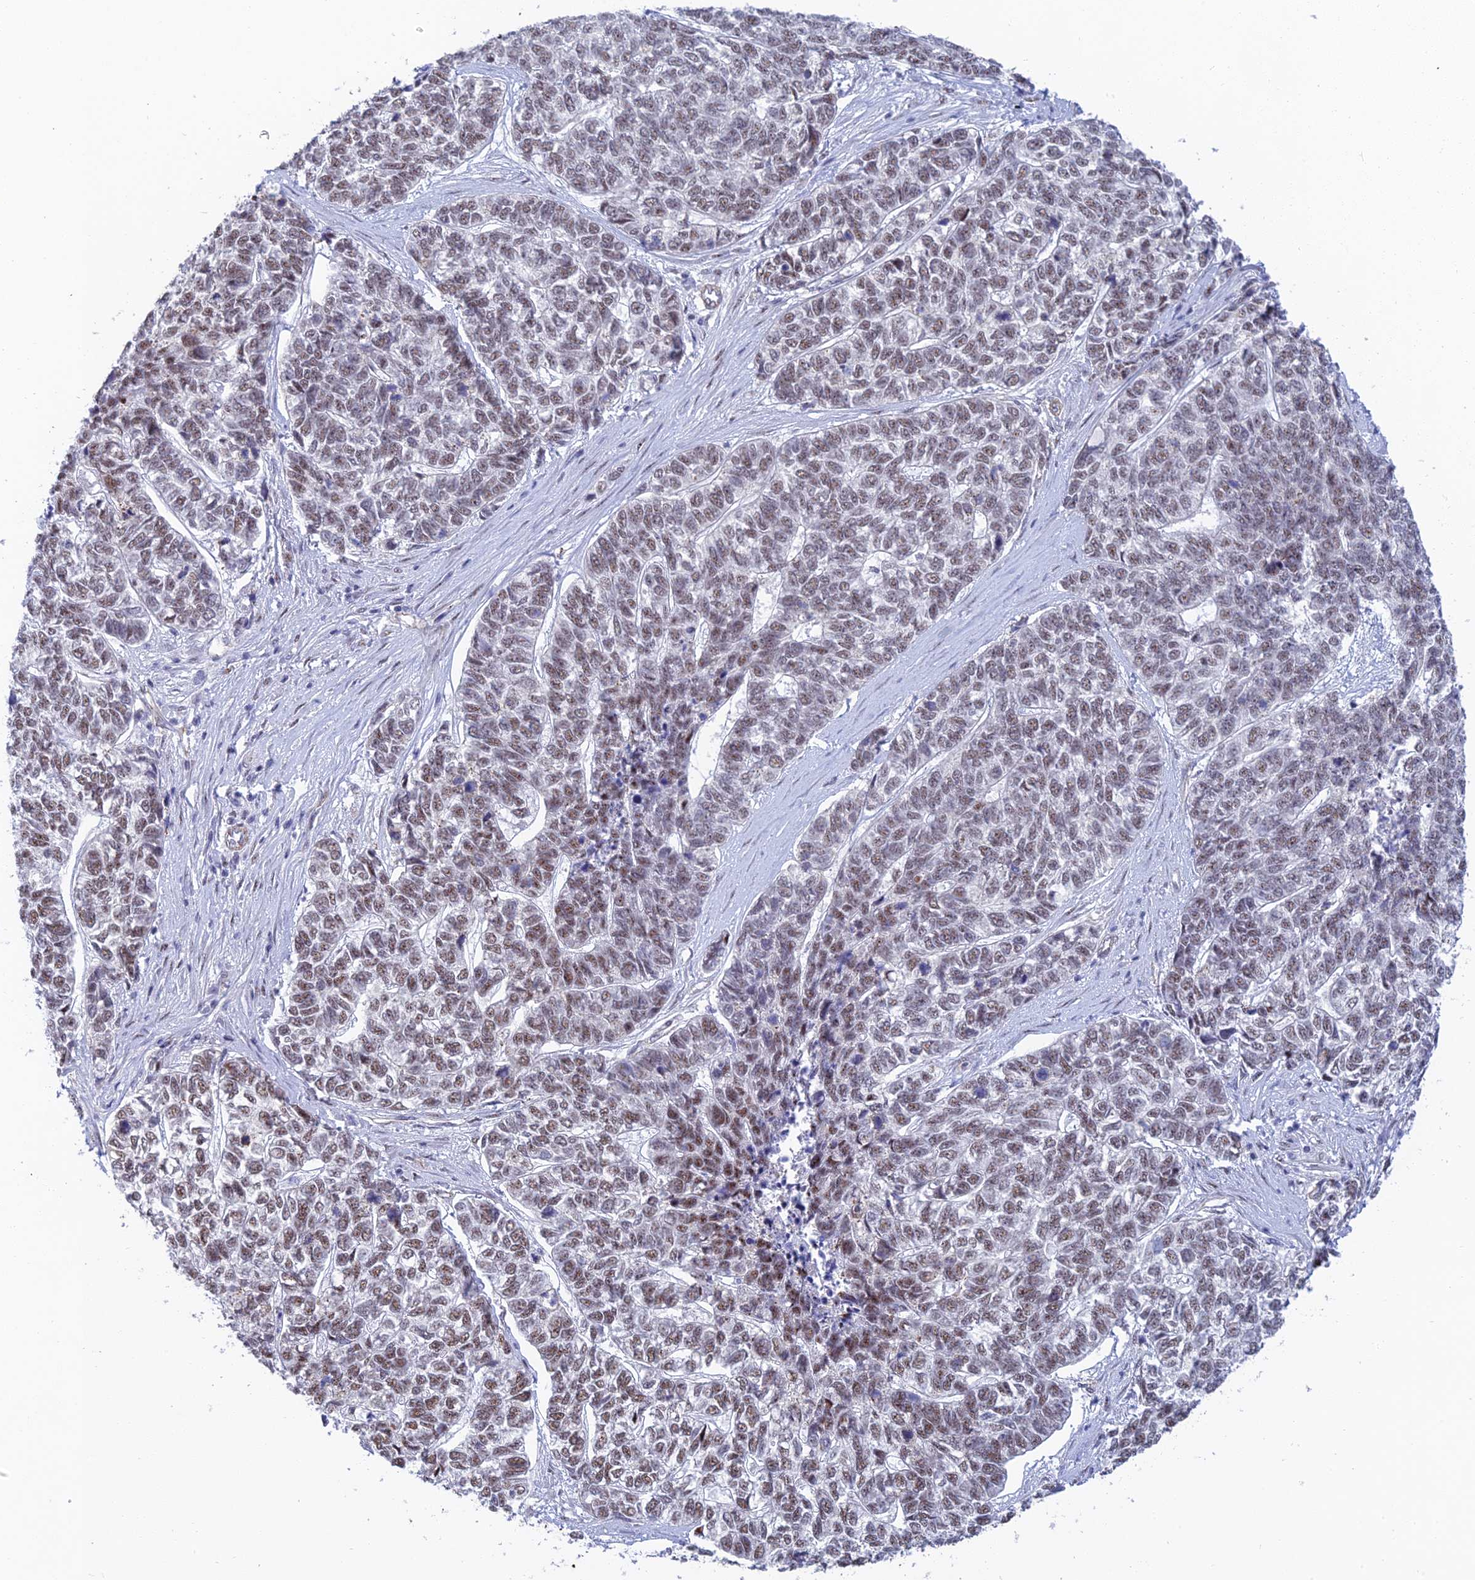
{"staining": {"intensity": "moderate", "quantity": "25%-75%", "location": "nuclear"}, "tissue": "skin cancer", "cell_type": "Tumor cells", "image_type": "cancer", "snomed": [{"axis": "morphology", "description": "Basal cell carcinoma"}, {"axis": "topography", "description": "Skin"}], "caption": "Human basal cell carcinoma (skin) stained with a brown dye exhibits moderate nuclear positive positivity in about 25%-75% of tumor cells.", "gene": "CFAP92", "patient": {"sex": "female", "age": 65}}